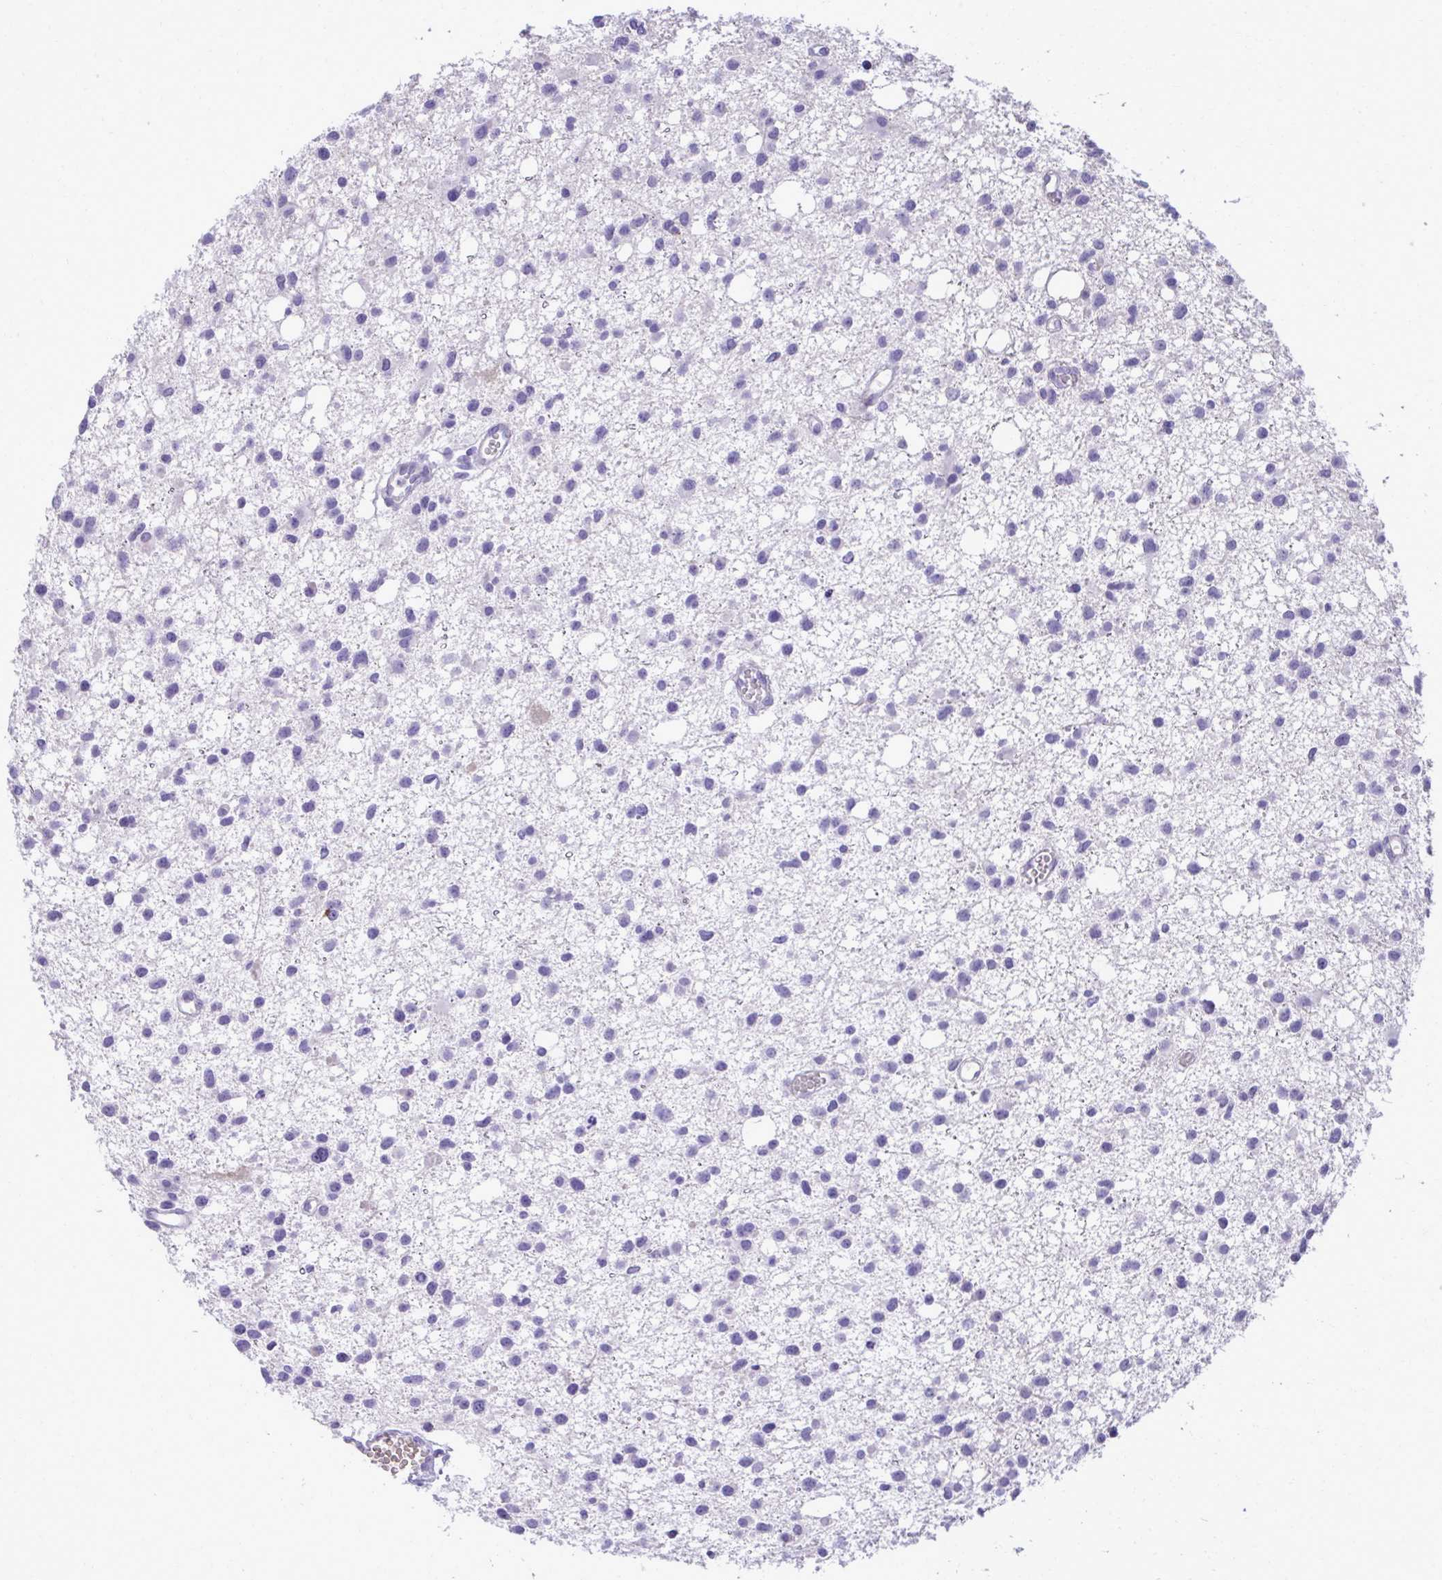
{"staining": {"intensity": "negative", "quantity": "none", "location": "none"}, "tissue": "glioma", "cell_type": "Tumor cells", "image_type": "cancer", "snomed": [{"axis": "morphology", "description": "Glioma, malignant, High grade"}, {"axis": "topography", "description": "Brain"}], "caption": "DAB (3,3'-diaminobenzidine) immunohistochemical staining of human glioma shows no significant staining in tumor cells.", "gene": "PITPNM3", "patient": {"sex": "male", "age": 23}}